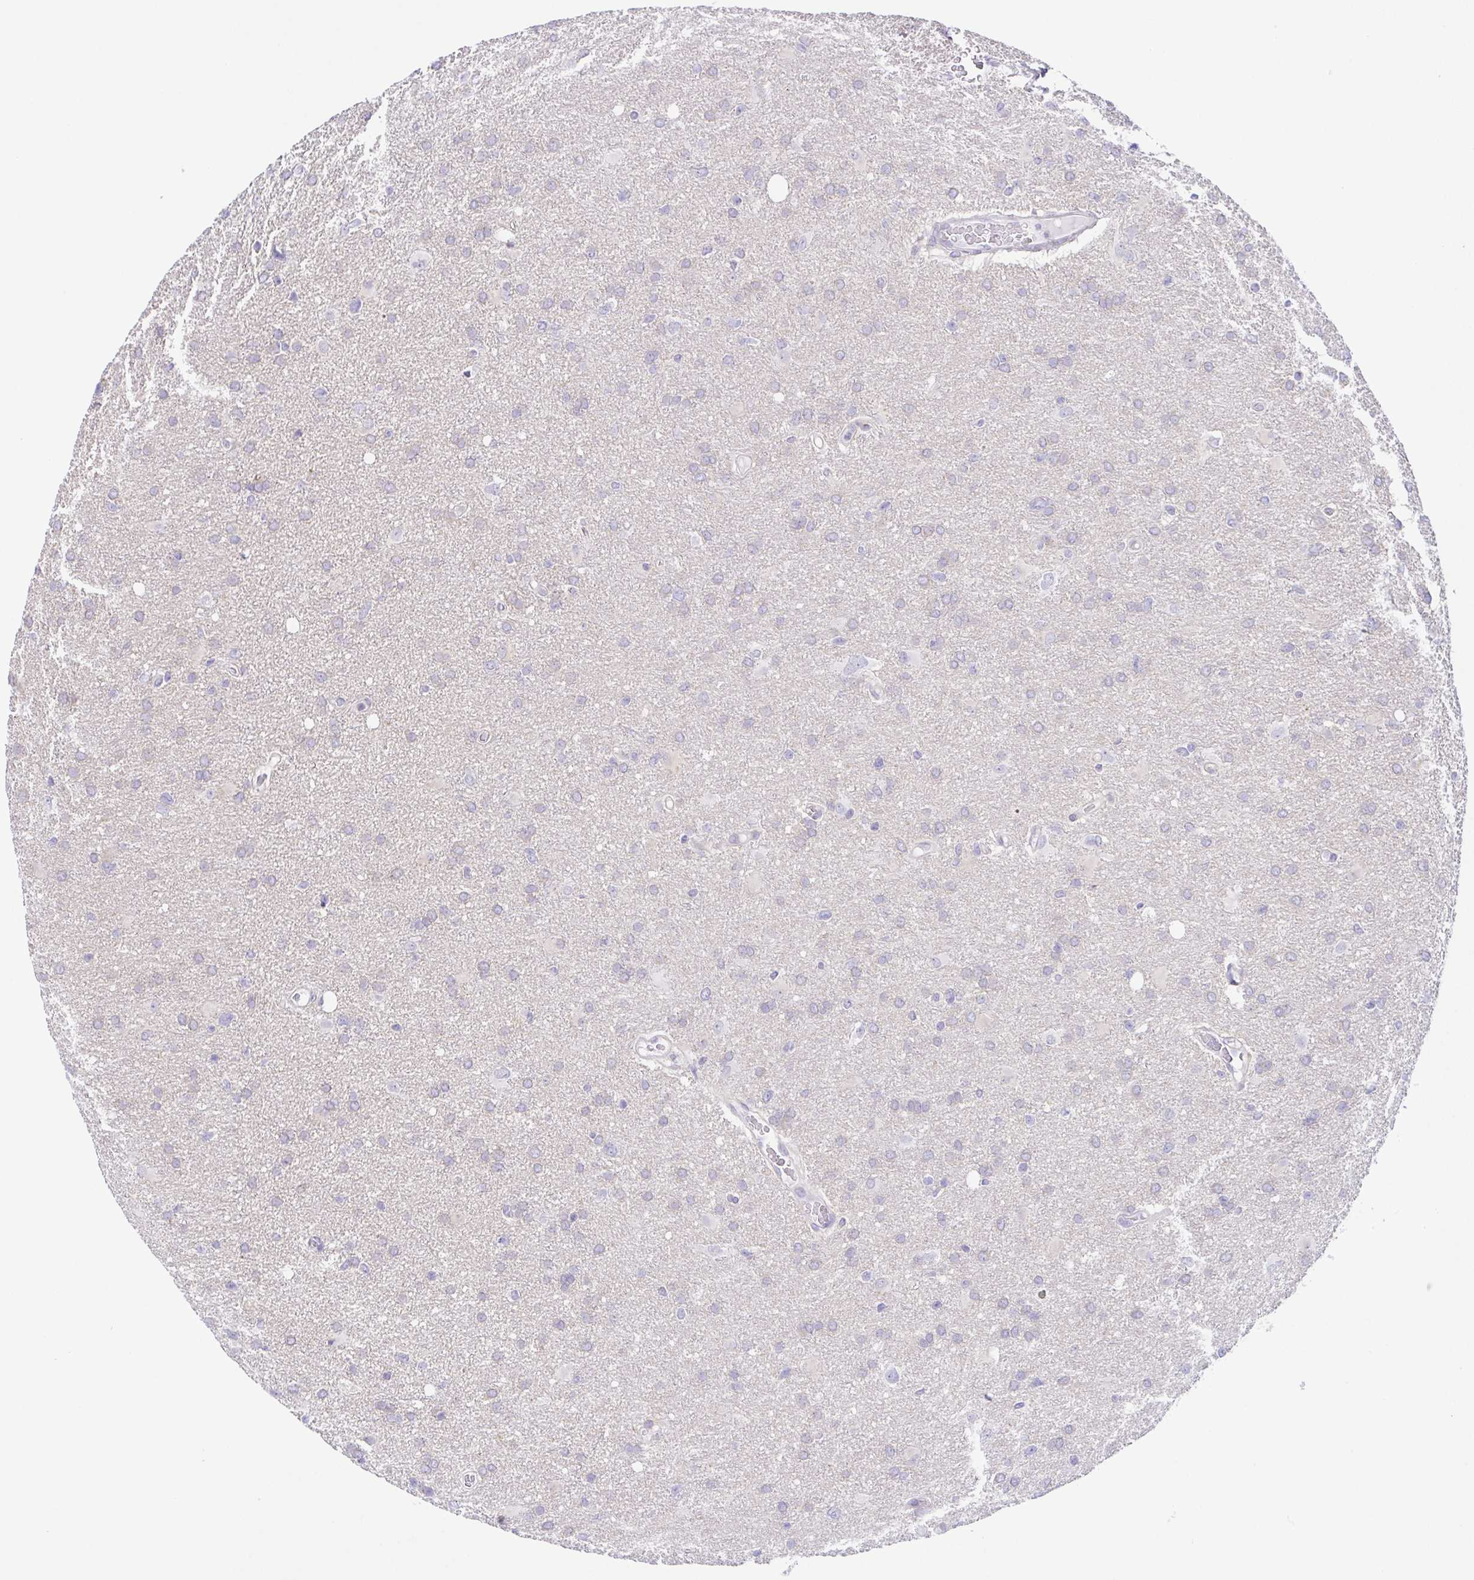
{"staining": {"intensity": "negative", "quantity": "none", "location": "none"}, "tissue": "glioma", "cell_type": "Tumor cells", "image_type": "cancer", "snomed": [{"axis": "morphology", "description": "Glioma, malignant, High grade"}, {"axis": "topography", "description": "Brain"}], "caption": "High magnification brightfield microscopy of glioma stained with DAB (3,3'-diaminobenzidine) (brown) and counterstained with hematoxylin (blue): tumor cells show no significant positivity.", "gene": "KRTDAP", "patient": {"sex": "male", "age": 53}}